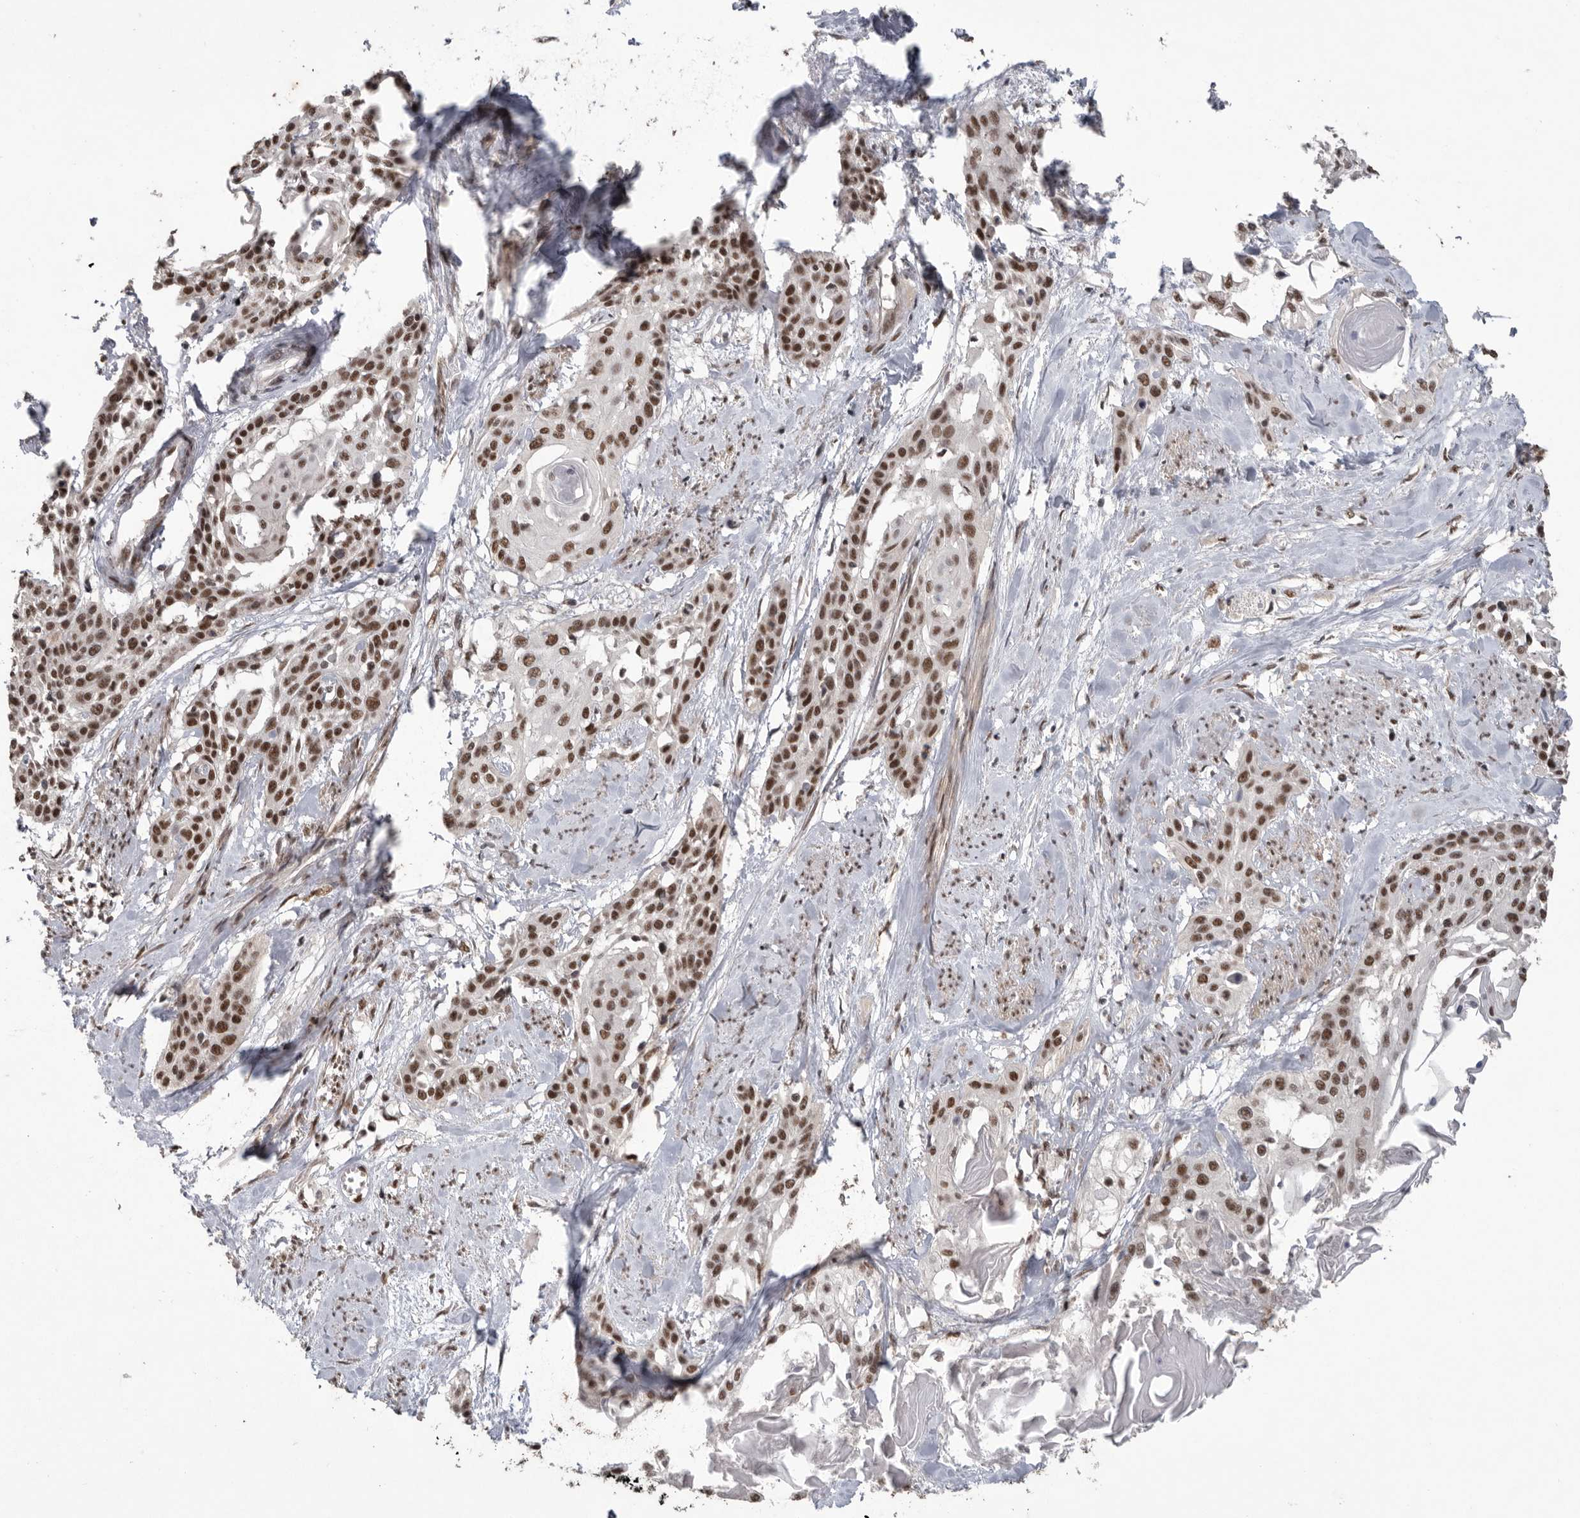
{"staining": {"intensity": "moderate", "quantity": ">75%", "location": "nuclear"}, "tissue": "cervical cancer", "cell_type": "Tumor cells", "image_type": "cancer", "snomed": [{"axis": "morphology", "description": "Squamous cell carcinoma, NOS"}, {"axis": "topography", "description": "Cervix"}], "caption": "Cervical squamous cell carcinoma stained with a brown dye exhibits moderate nuclear positive positivity in approximately >75% of tumor cells.", "gene": "PPP1R10", "patient": {"sex": "female", "age": 57}}